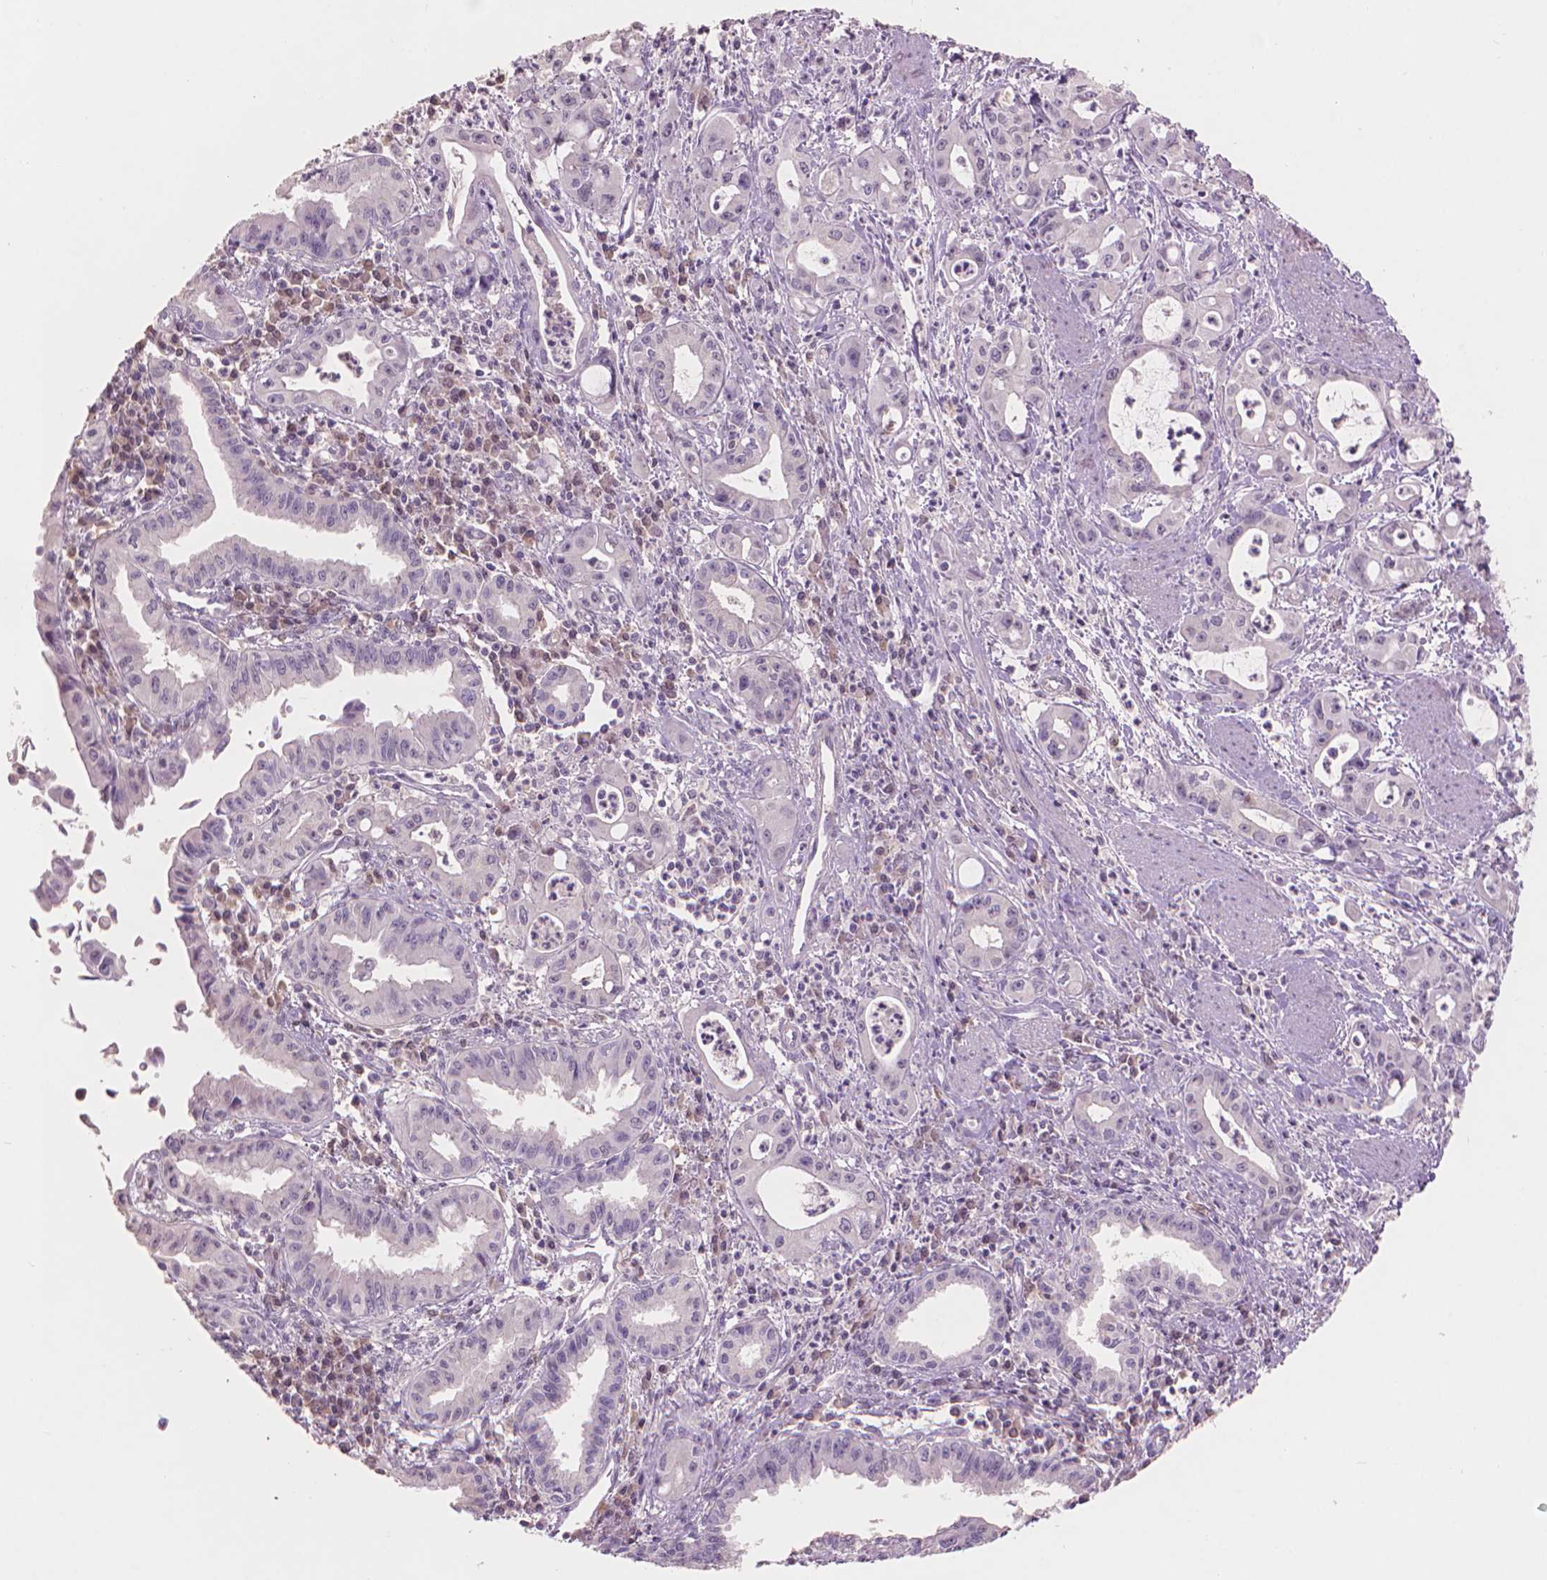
{"staining": {"intensity": "negative", "quantity": "none", "location": "none"}, "tissue": "pancreatic cancer", "cell_type": "Tumor cells", "image_type": "cancer", "snomed": [{"axis": "morphology", "description": "Adenocarcinoma, NOS"}, {"axis": "topography", "description": "Pancreas"}], "caption": "Immunohistochemistry (IHC) image of pancreatic cancer stained for a protein (brown), which displays no positivity in tumor cells.", "gene": "ENO2", "patient": {"sex": "male", "age": 72}}